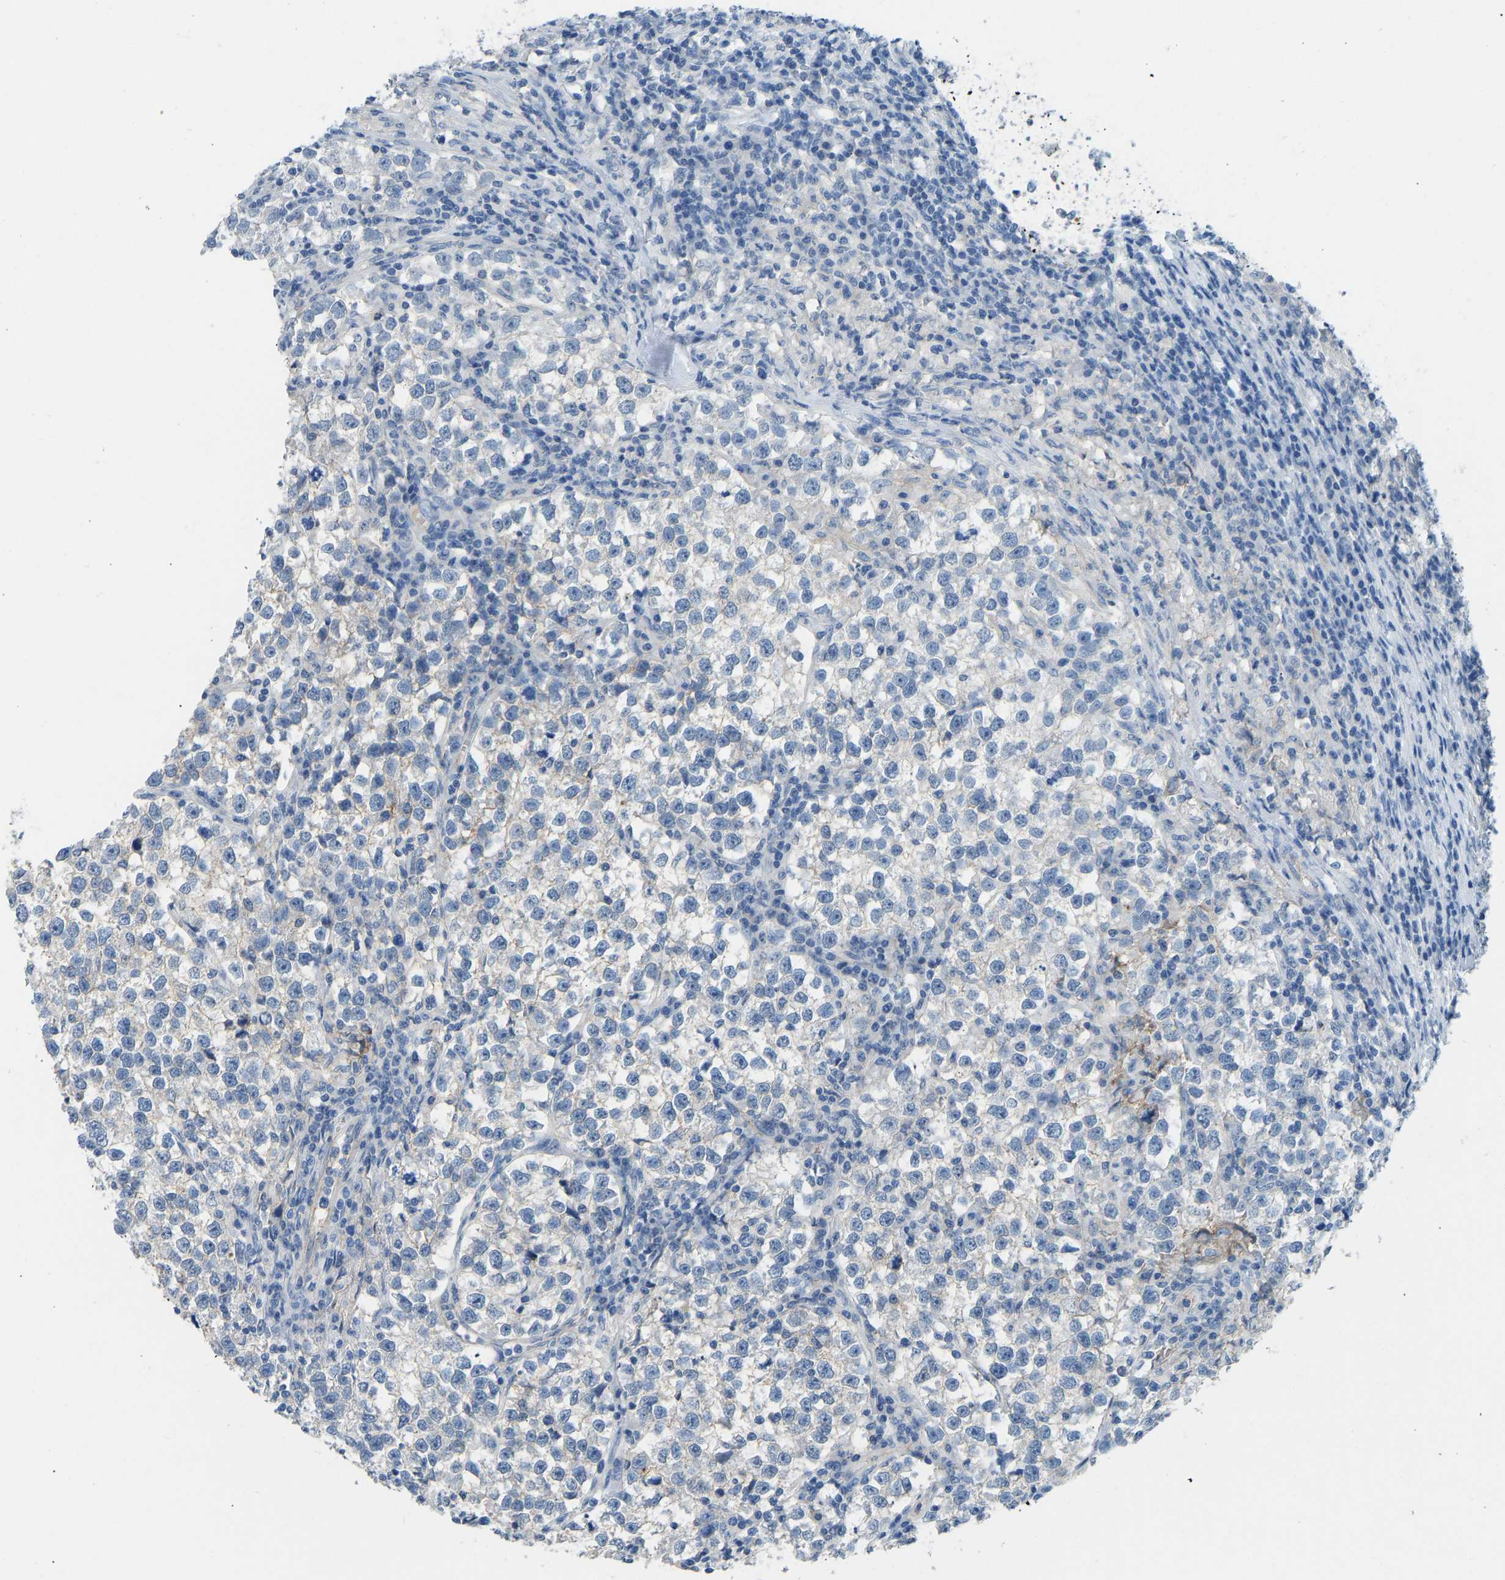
{"staining": {"intensity": "negative", "quantity": "none", "location": "none"}, "tissue": "testis cancer", "cell_type": "Tumor cells", "image_type": "cancer", "snomed": [{"axis": "morphology", "description": "Normal tissue, NOS"}, {"axis": "morphology", "description": "Seminoma, NOS"}, {"axis": "topography", "description": "Testis"}], "caption": "Photomicrograph shows no significant protein expression in tumor cells of seminoma (testis).", "gene": "ATP1A1", "patient": {"sex": "male", "age": 43}}